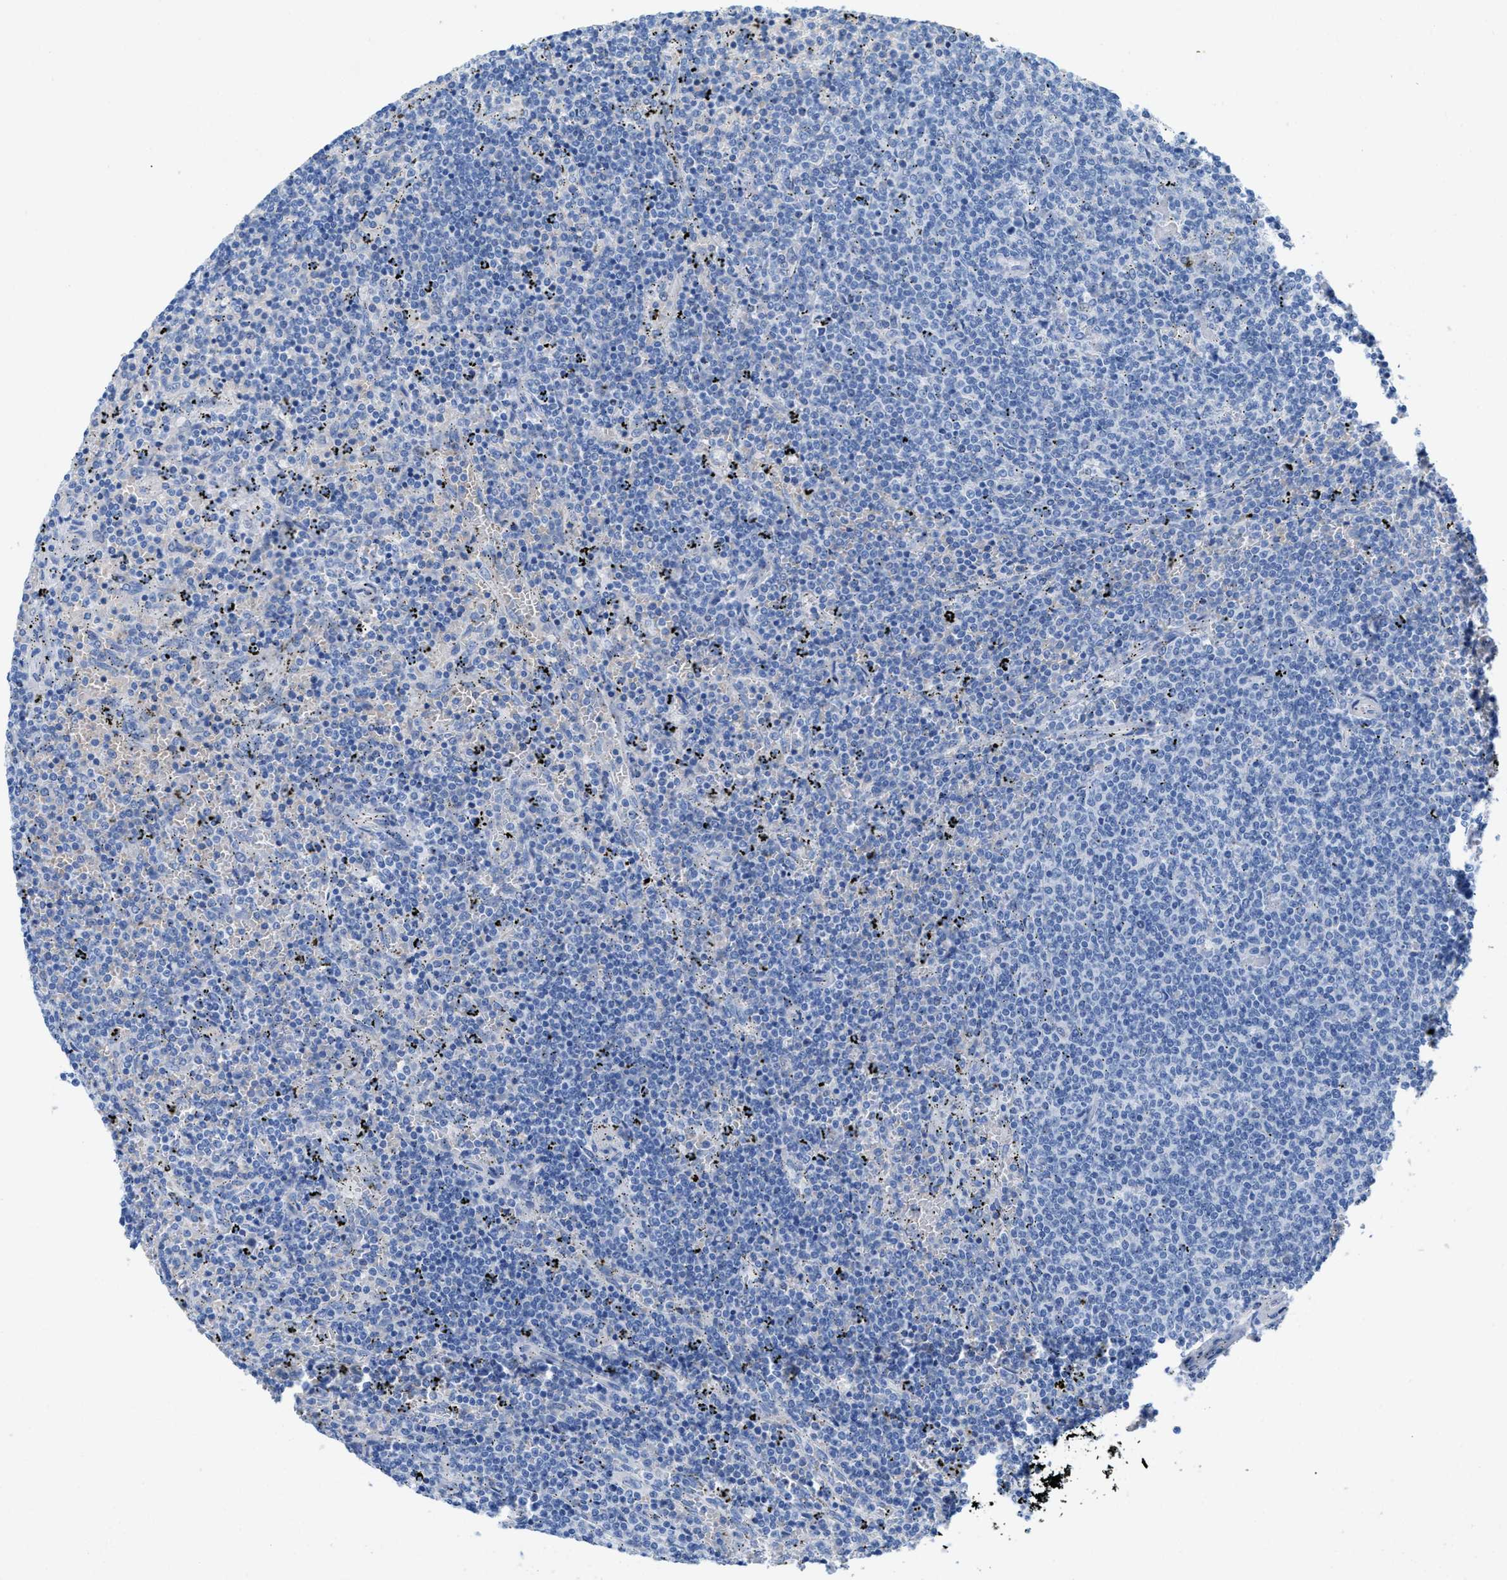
{"staining": {"intensity": "negative", "quantity": "none", "location": "none"}, "tissue": "lymphoma", "cell_type": "Tumor cells", "image_type": "cancer", "snomed": [{"axis": "morphology", "description": "Malignant lymphoma, non-Hodgkin's type, Low grade"}, {"axis": "topography", "description": "Spleen"}], "caption": "This is a photomicrograph of immunohistochemistry (IHC) staining of lymphoma, which shows no staining in tumor cells.", "gene": "ANKFN1", "patient": {"sex": "female", "age": 50}}